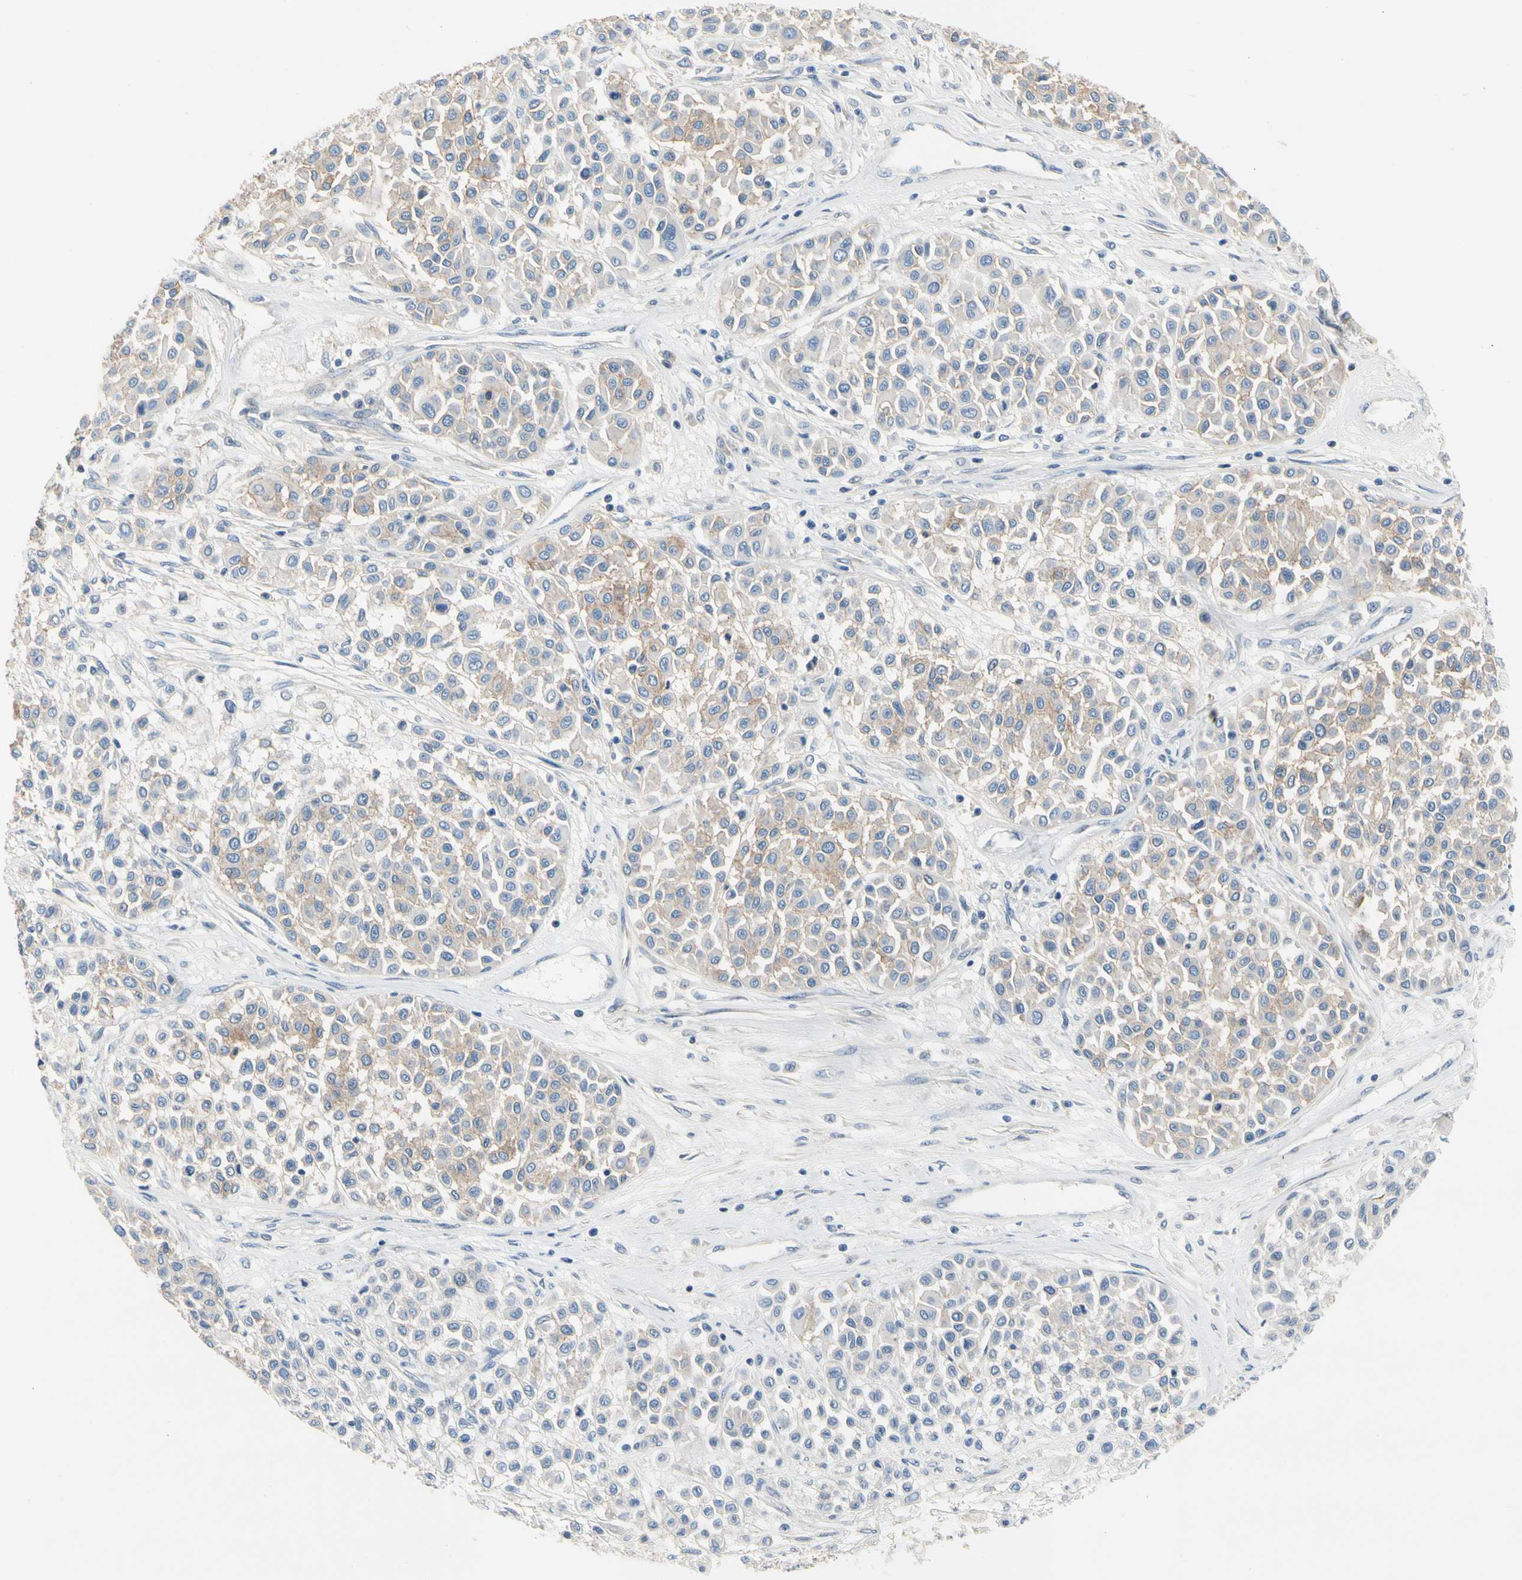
{"staining": {"intensity": "weak", "quantity": "25%-75%", "location": "cytoplasmic/membranous"}, "tissue": "melanoma", "cell_type": "Tumor cells", "image_type": "cancer", "snomed": [{"axis": "morphology", "description": "Malignant melanoma, Metastatic site"}, {"axis": "topography", "description": "Soft tissue"}], "caption": "Brown immunohistochemical staining in malignant melanoma (metastatic site) shows weak cytoplasmic/membranous expression in about 25%-75% of tumor cells. The protein of interest is shown in brown color, while the nuclei are stained blue.", "gene": "CA14", "patient": {"sex": "male", "age": 41}}